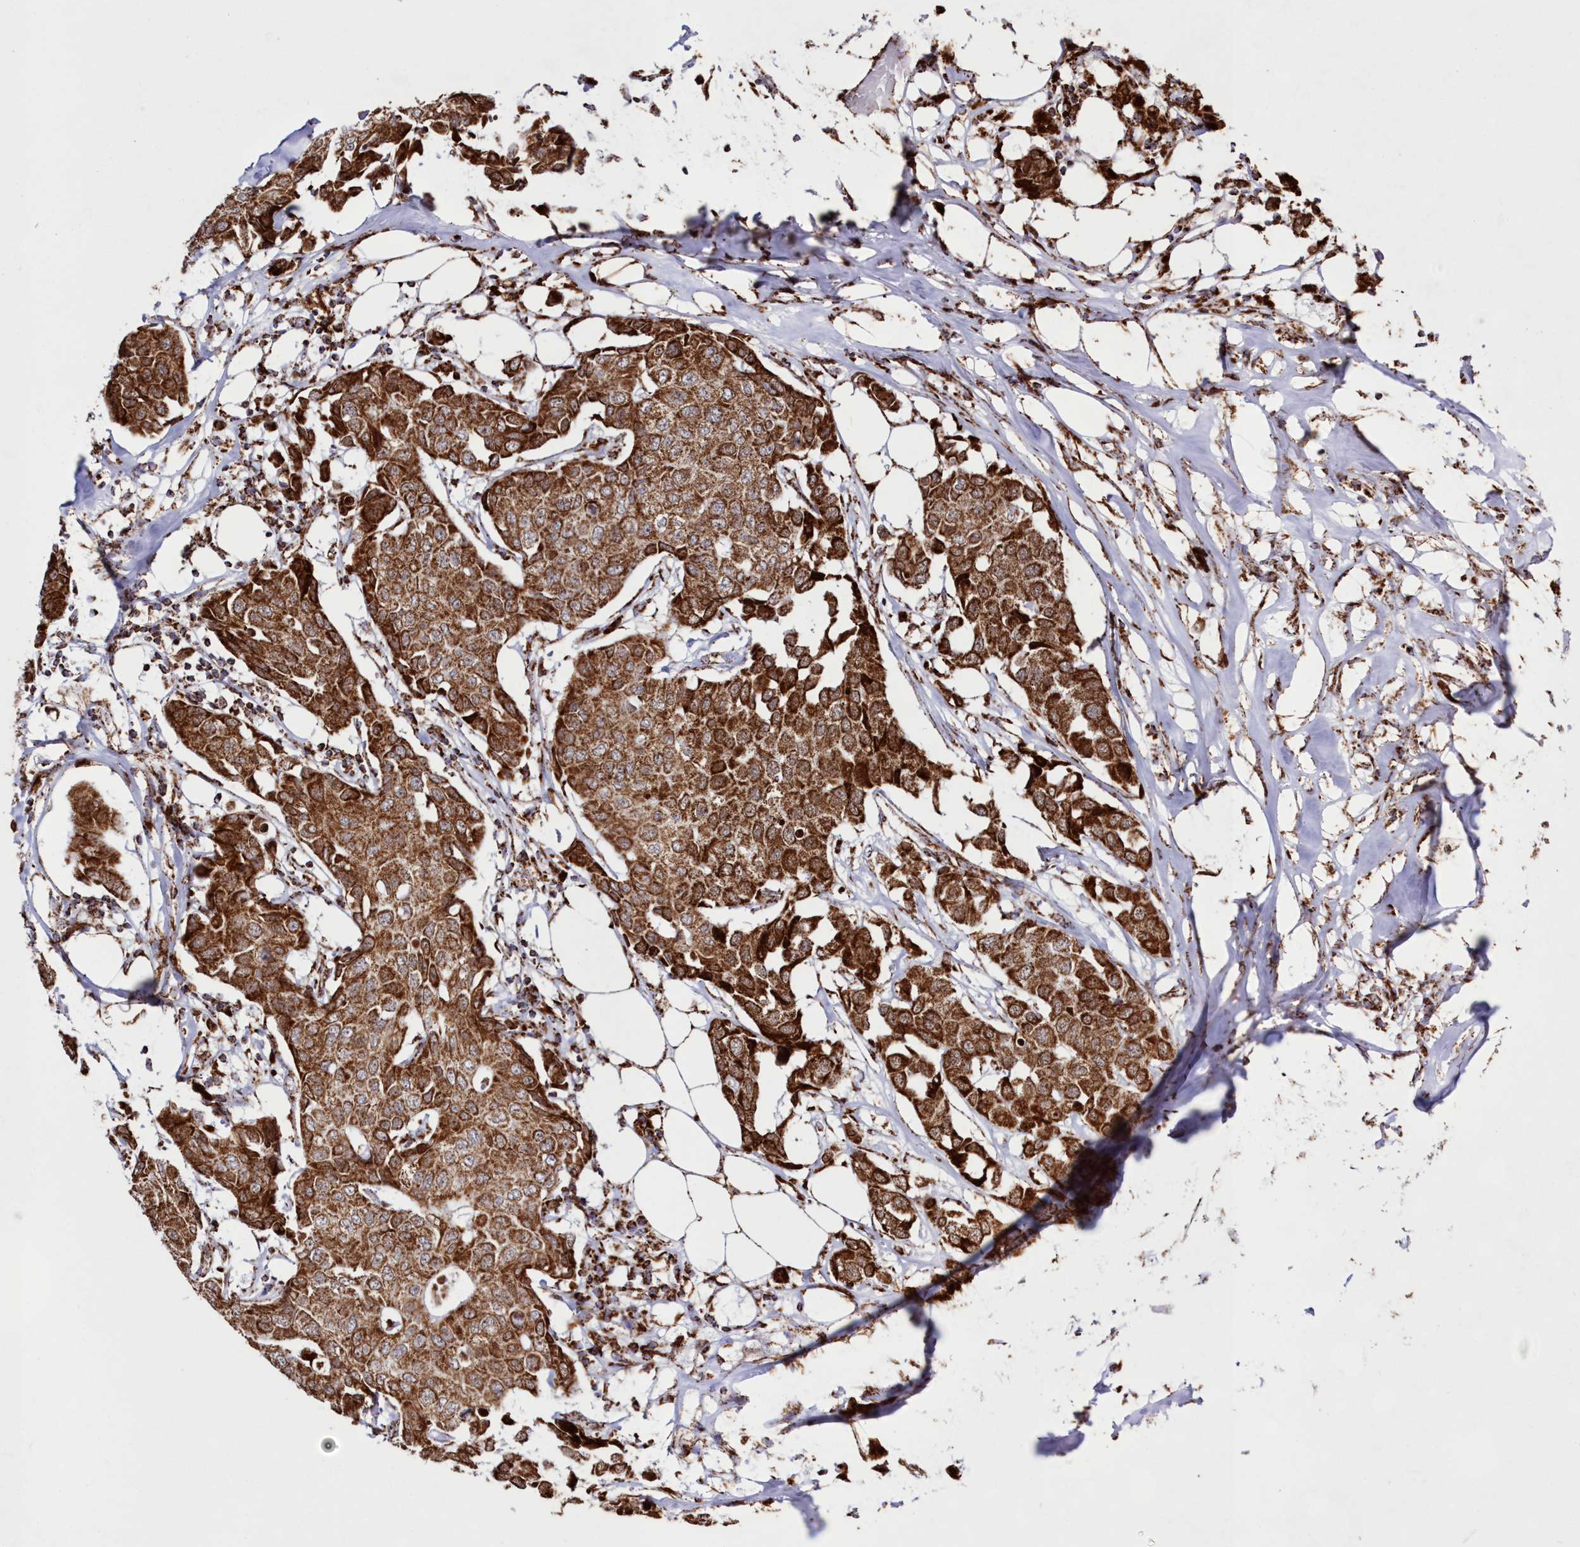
{"staining": {"intensity": "strong", "quantity": ">75%", "location": "cytoplasmic/membranous"}, "tissue": "breast cancer", "cell_type": "Tumor cells", "image_type": "cancer", "snomed": [{"axis": "morphology", "description": "Duct carcinoma"}, {"axis": "topography", "description": "Breast"}], "caption": "Immunohistochemical staining of breast cancer (invasive ductal carcinoma) reveals high levels of strong cytoplasmic/membranous positivity in about >75% of tumor cells.", "gene": "HADHB", "patient": {"sex": "female", "age": 80}}